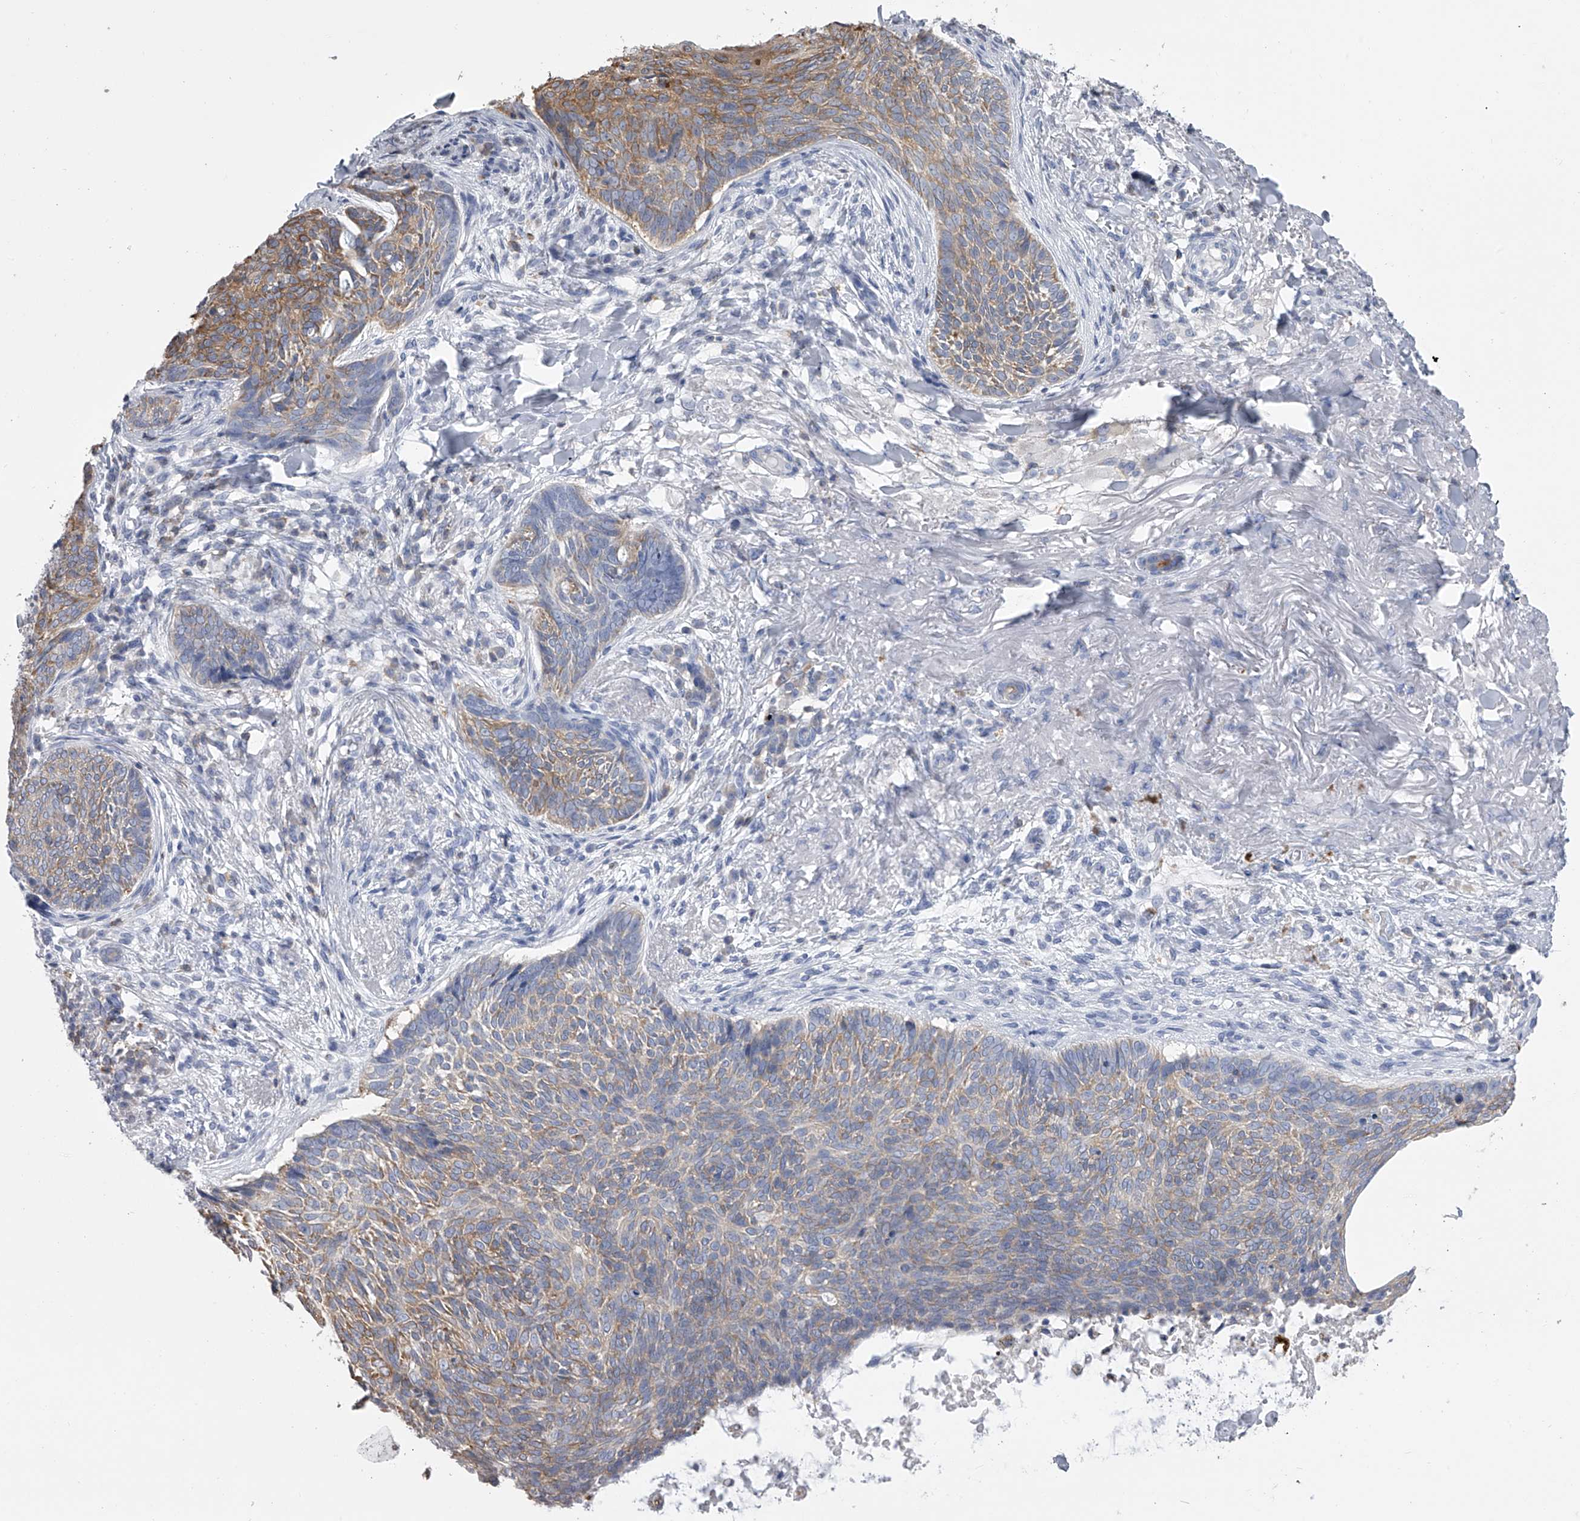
{"staining": {"intensity": "moderate", "quantity": "25%-75%", "location": "cytoplasmic/membranous"}, "tissue": "skin cancer", "cell_type": "Tumor cells", "image_type": "cancer", "snomed": [{"axis": "morphology", "description": "Basal cell carcinoma"}, {"axis": "topography", "description": "Skin"}], "caption": "Basal cell carcinoma (skin) tissue displays moderate cytoplasmic/membranous positivity in approximately 25%-75% of tumor cells Nuclei are stained in blue.", "gene": "TASP1", "patient": {"sex": "male", "age": 85}}